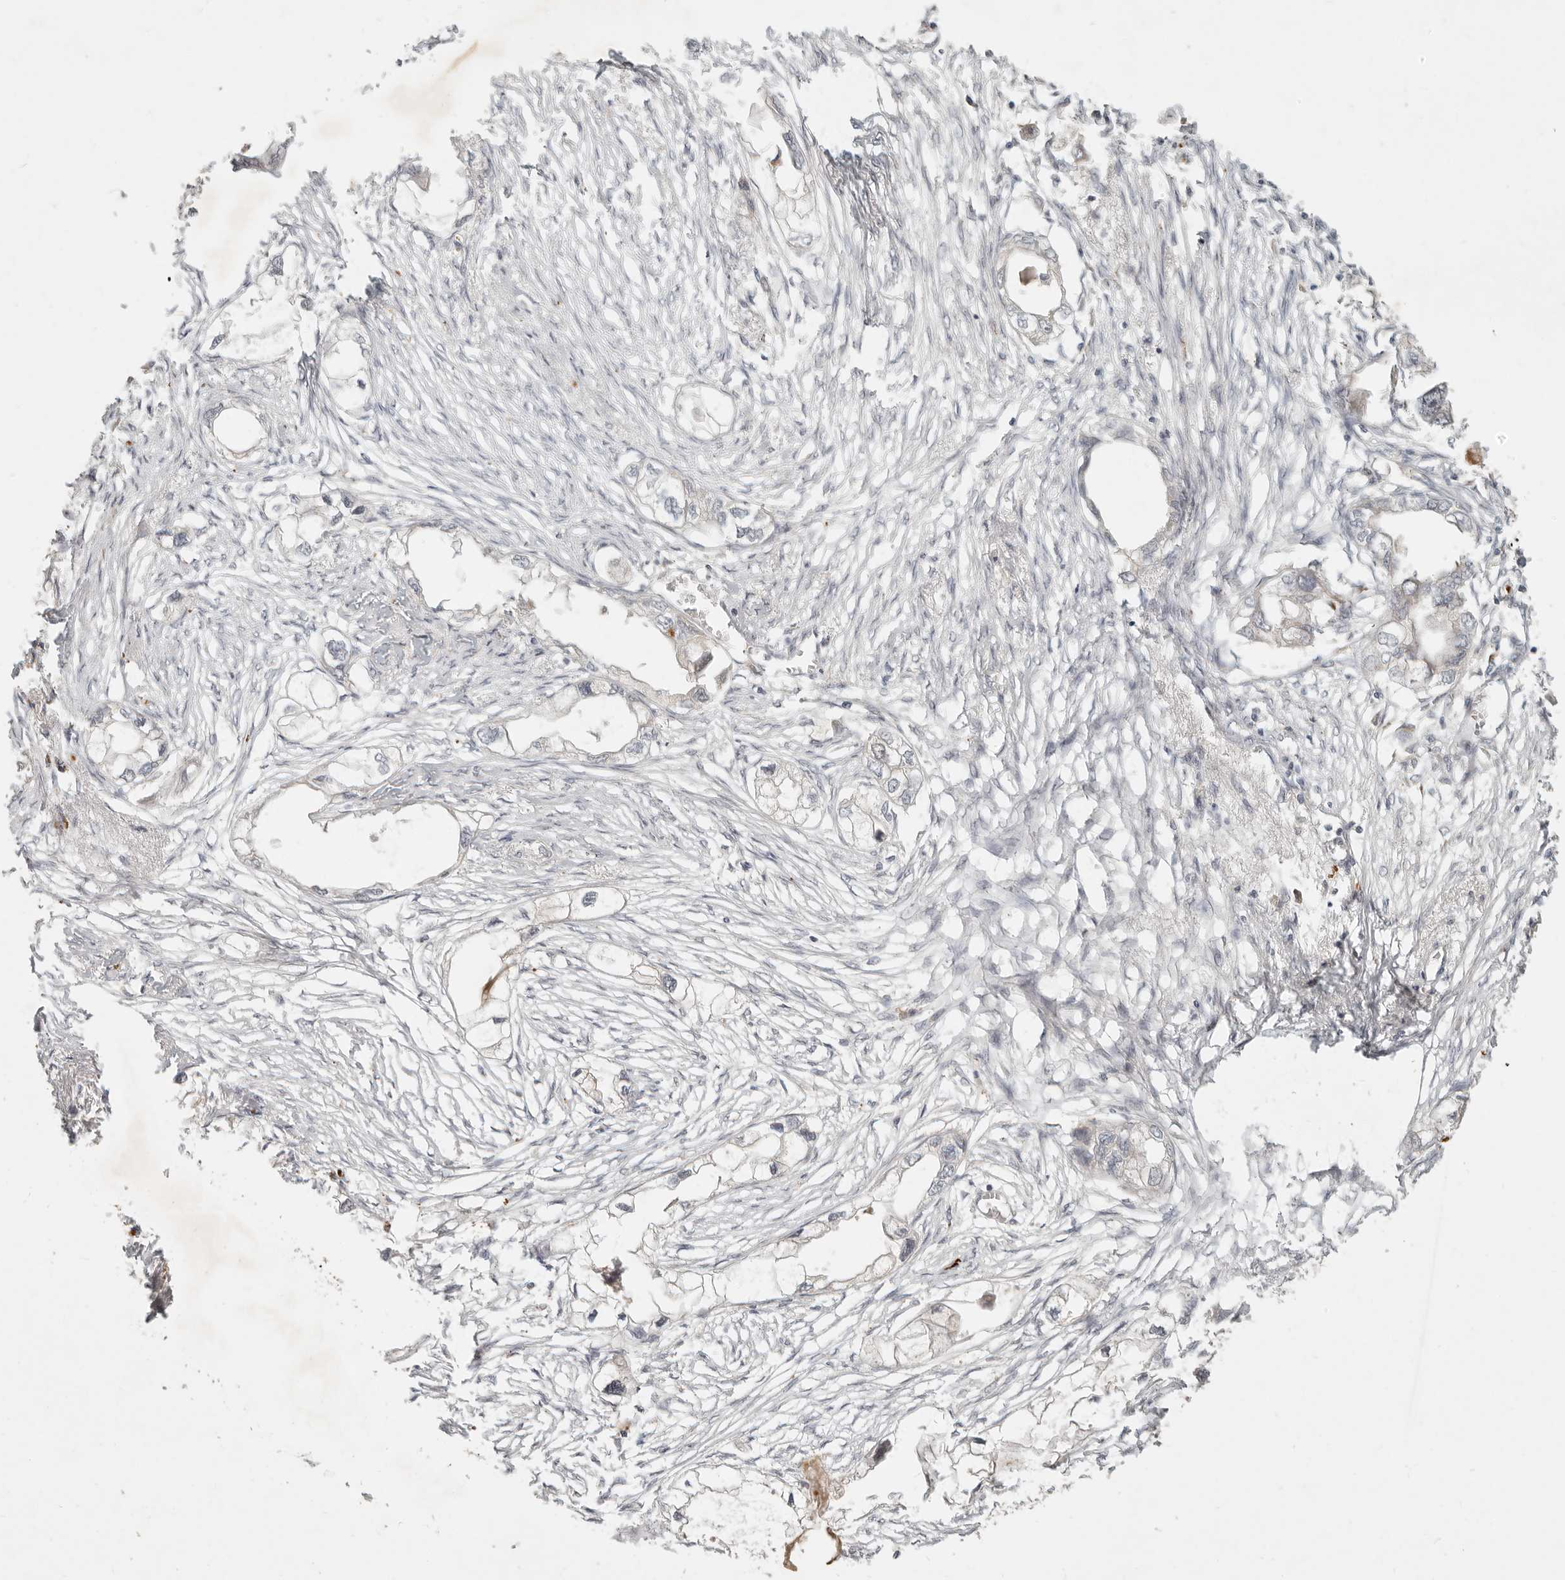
{"staining": {"intensity": "negative", "quantity": "none", "location": "none"}, "tissue": "endometrial cancer", "cell_type": "Tumor cells", "image_type": "cancer", "snomed": [{"axis": "morphology", "description": "Adenocarcinoma, NOS"}, {"axis": "morphology", "description": "Adenocarcinoma, metastatic, NOS"}, {"axis": "topography", "description": "Adipose tissue"}, {"axis": "topography", "description": "Endometrium"}], "caption": "A high-resolution image shows immunohistochemistry staining of endometrial adenocarcinoma, which demonstrates no significant staining in tumor cells.", "gene": "UBXN11", "patient": {"sex": "female", "age": 67}}